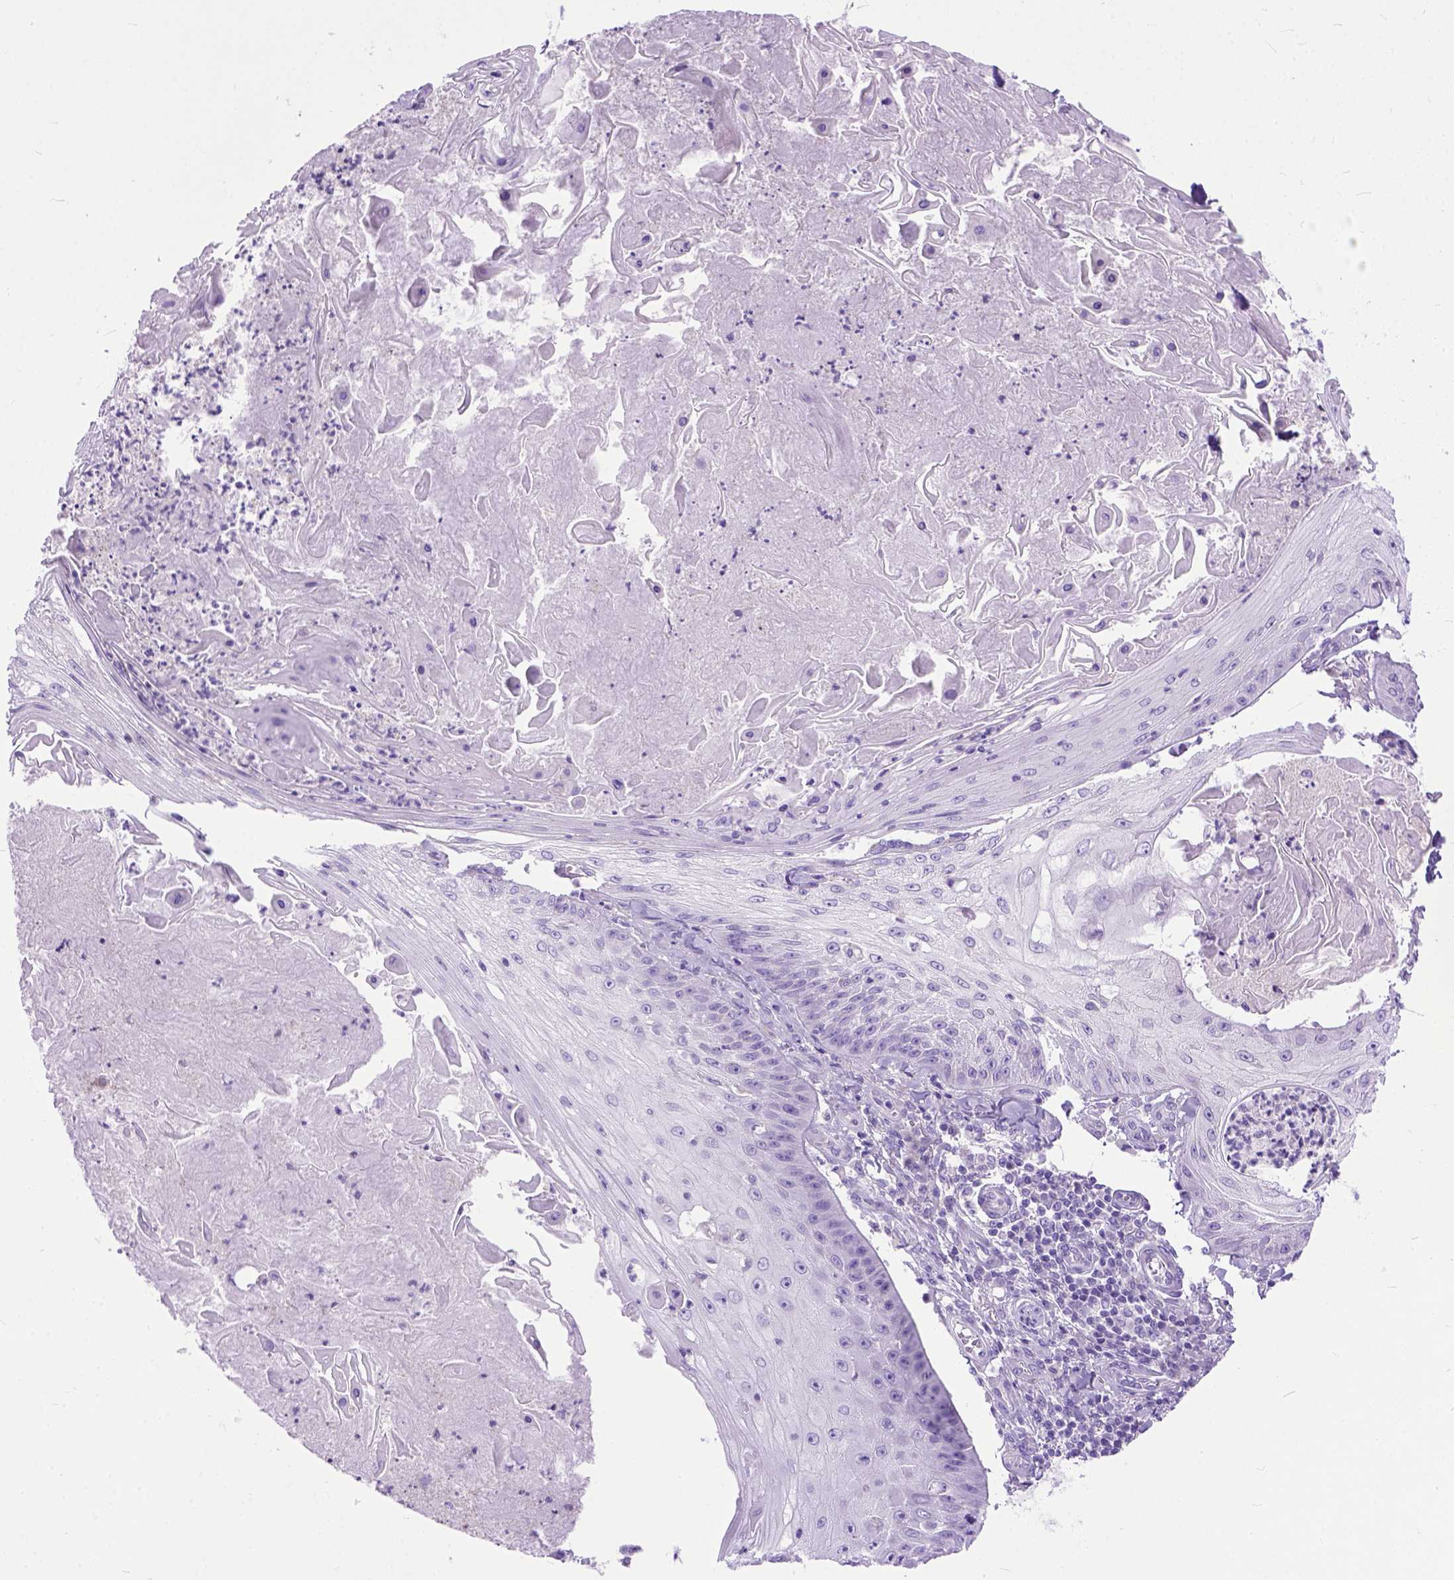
{"staining": {"intensity": "negative", "quantity": "none", "location": "none"}, "tissue": "skin cancer", "cell_type": "Tumor cells", "image_type": "cancer", "snomed": [{"axis": "morphology", "description": "Squamous cell carcinoma, NOS"}, {"axis": "topography", "description": "Skin"}], "caption": "Squamous cell carcinoma (skin) stained for a protein using IHC displays no positivity tumor cells.", "gene": "ODAD3", "patient": {"sex": "male", "age": 70}}